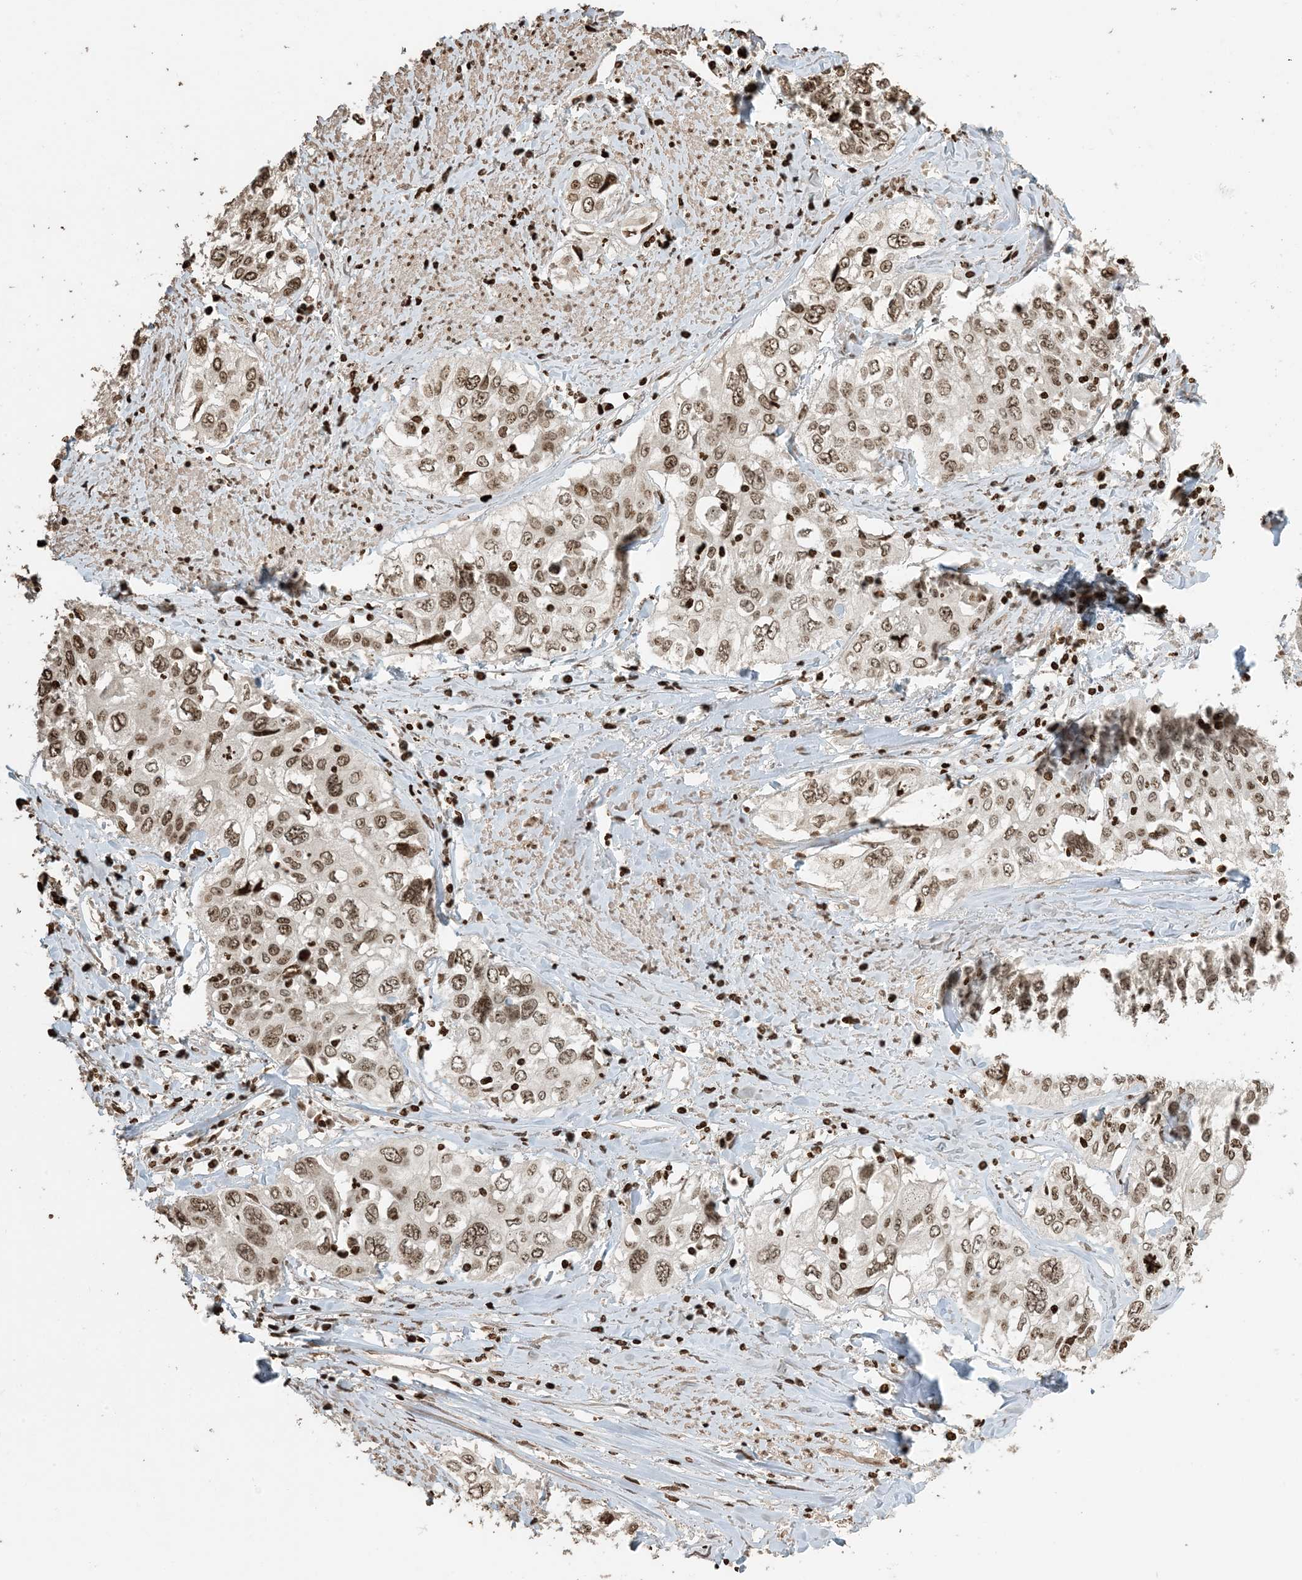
{"staining": {"intensity": "moderate", "quantity": ">75%", "location": "nuclear"}, "tissue": "cervical cancer", "cell_type": "Tumor cells", "image_type": "cancer", "snomed": [{"axis": "morphology", "description": "Squamous cell carcinoma, NOS"}, {"axis": "topography", "description": "Cervix"}], "caption": "Human cervical cancer (squamous cell carcinoma) stained with a protein marker exhibits moderate staining in tumor cells.", "gene": "H3-3B", "patient": {"sex": "female", "age": 31}}